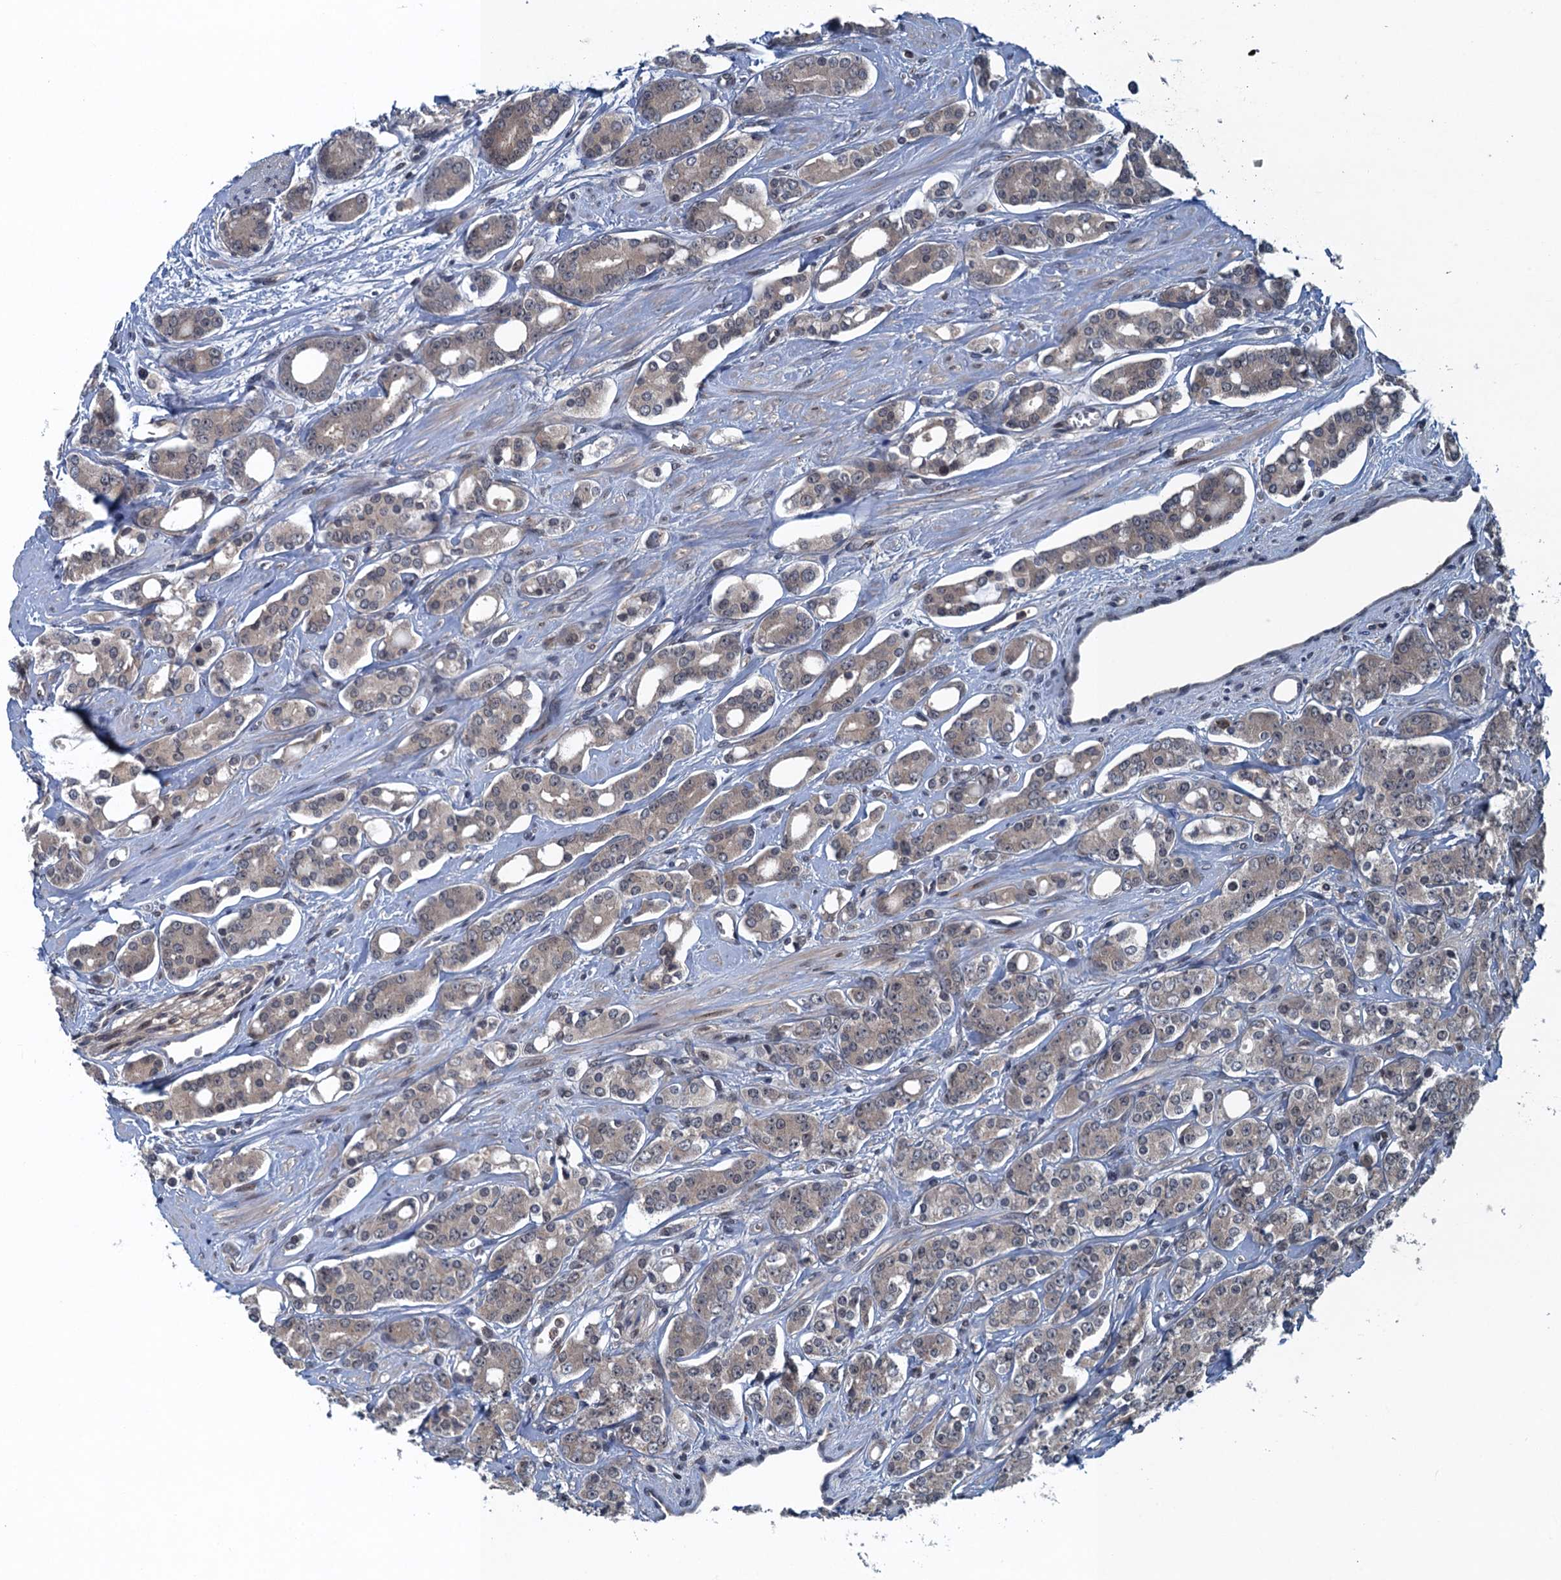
{"staining": {"intensity": "weak", "quantity": ">75%", "location": "cytoplasmic/membranous,nuclear"}, "tissue": "prostate cancer", "cell_type": "Tumor cells", "image_type": "cancer", "snomed": [{"axis": "morphology", "description": "Adenocarcinoma, High grade"}, {"axis": "topography", "description": "Prostate"}], "caption": "Prostate high-grade adenocarcinoma was stained to show a protein in brown. There is low levels of weak cytoplasmic/membranous and nuclear positivity in about >75% of tumor cells.", "gene": "RNF165", "patient": {"sex": "male", "age": 62}}